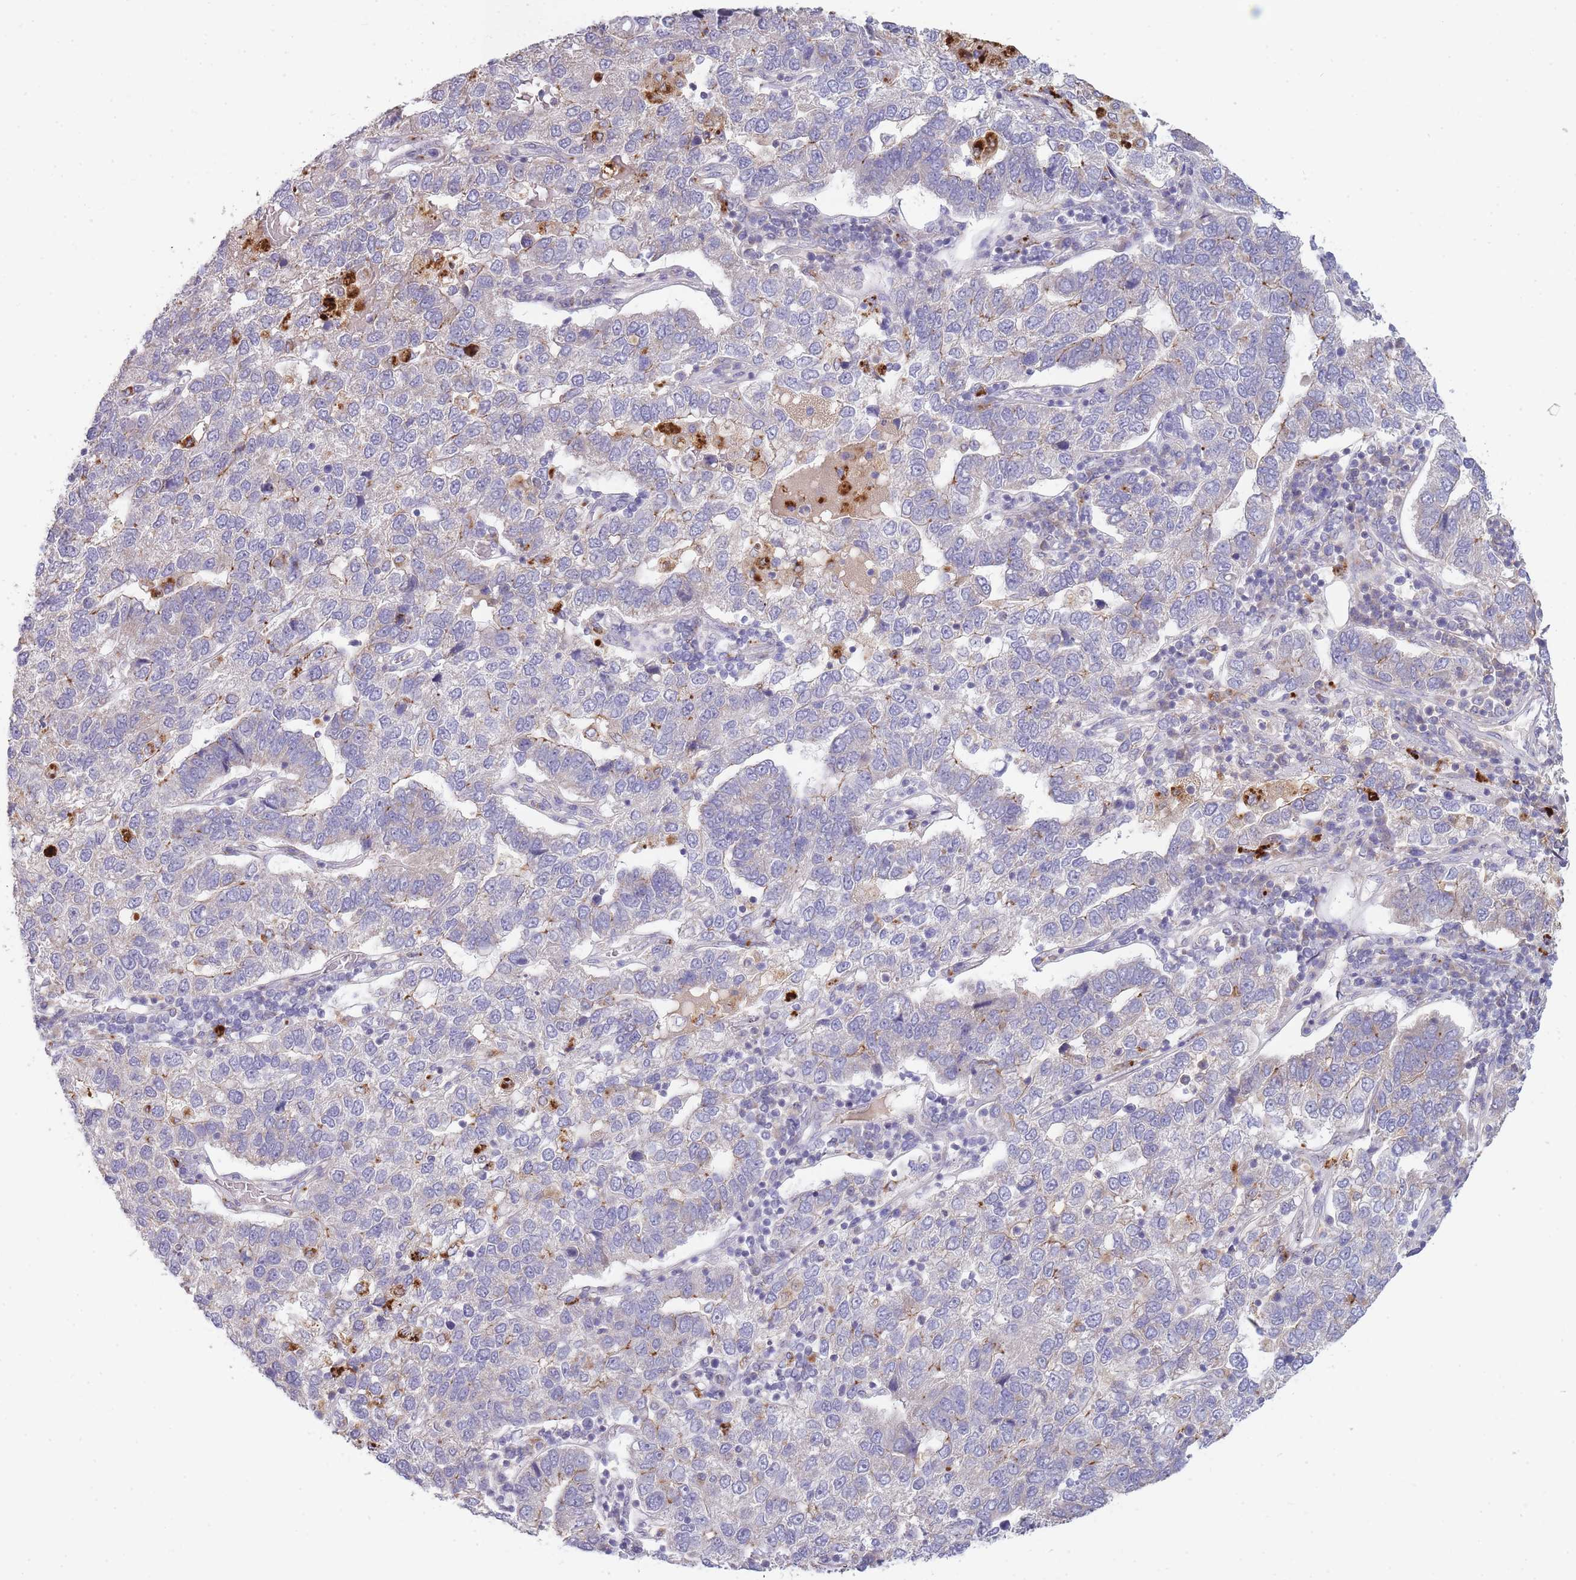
{"staining": {"intensity": "negative", "quantity": "none", "location": "none"}, "tissue": "pancreatic cancer", "cell_type": "Tumor cells", "image_type": "cancer", "snomed": [{"axis": "morphology", "description": "Adenocarcinoma, NOS"}, {"axis": "topography", "description": "Pancreas"}], "caption": "A micrograph of pancreatic cancer (adenocarcinoma) stained for a protein exhibits no brown staining in tumor cells.", "gene": "TRIM61", "patient": {"sex": "female", "age": 61}}